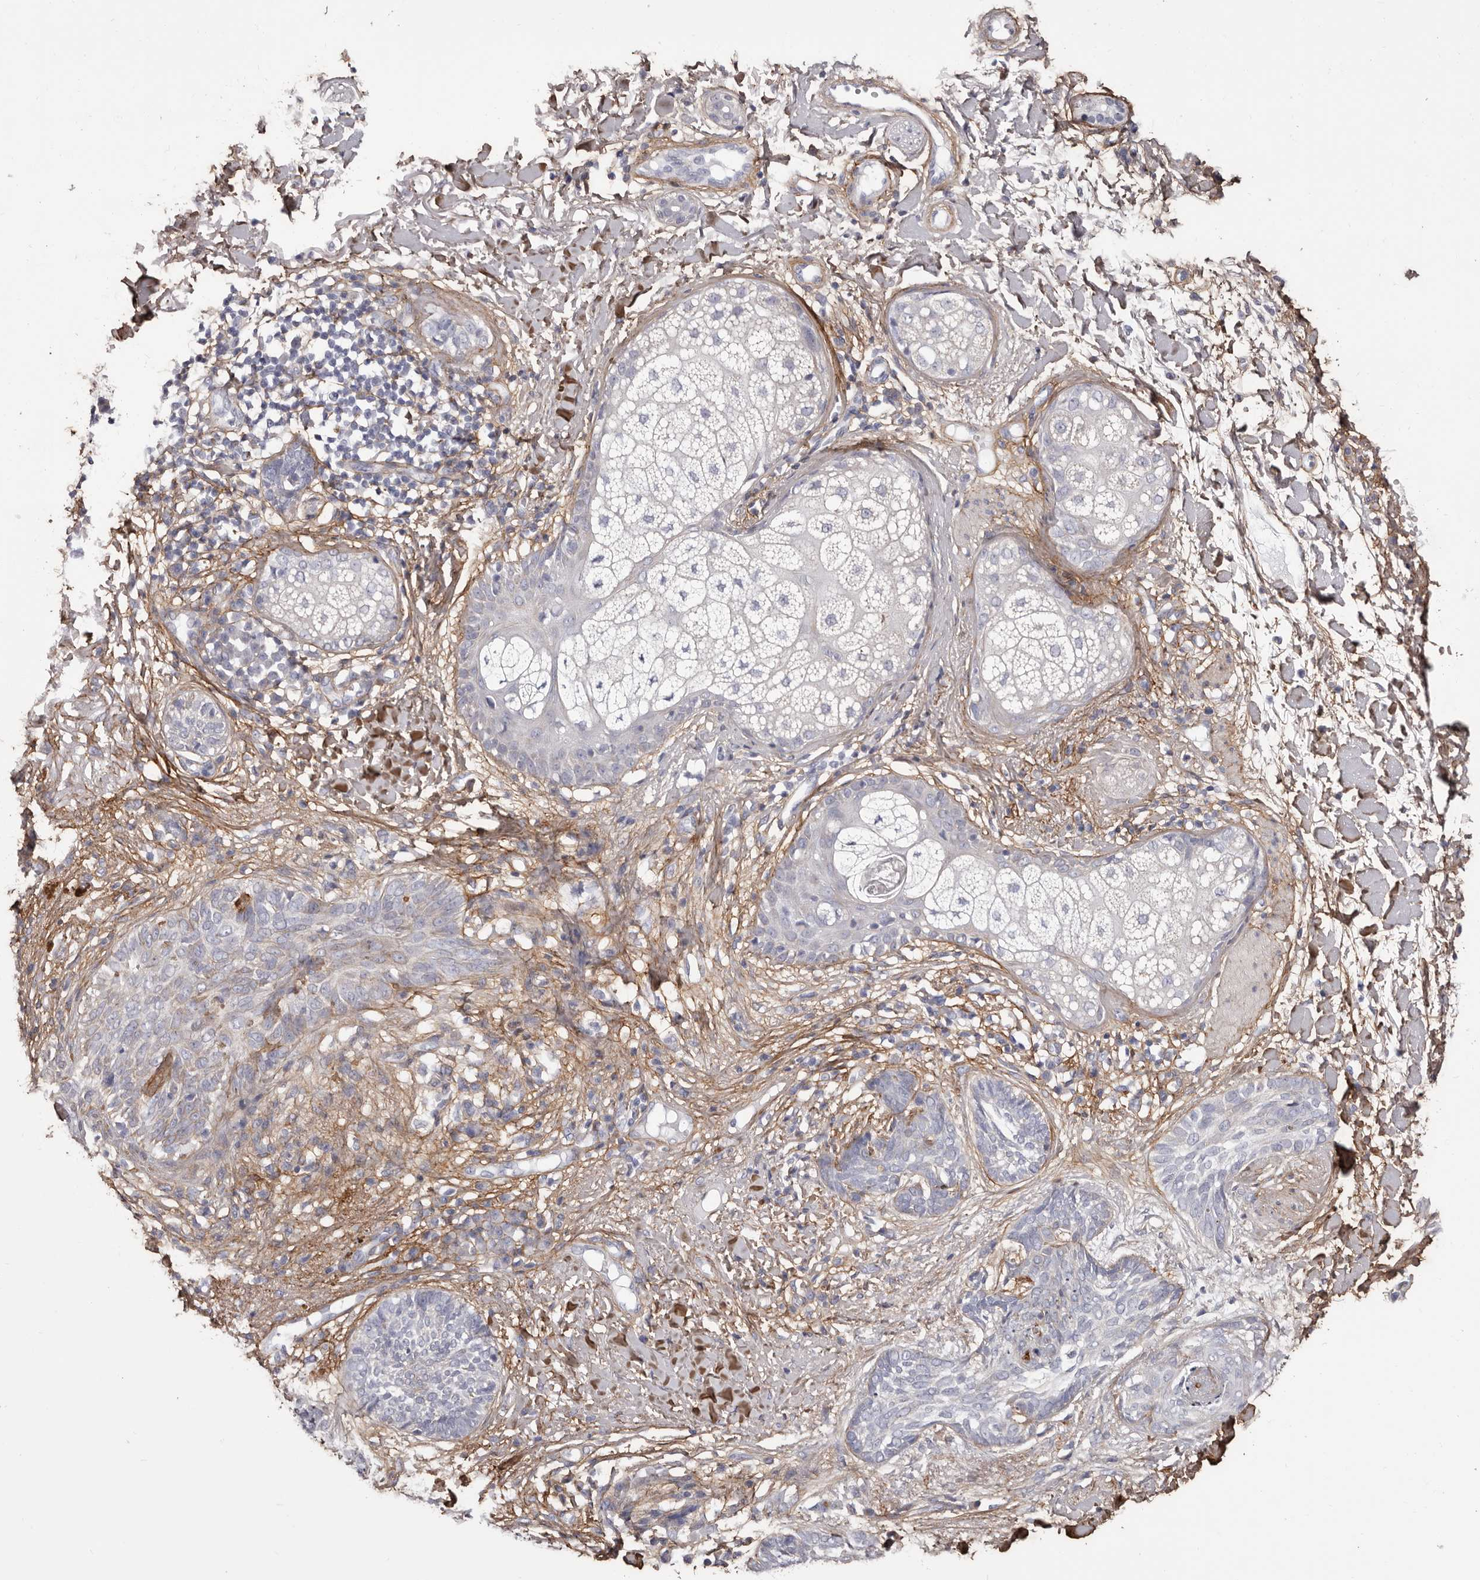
{"staining": {"intensity": "negative", "quantity": "none", "location": "none"}, "tissue": "skin cancer", "cell_type": "Tumor cells", "image_type": "cancer", "snomed": [{"axis": "morphology", "description": "Basal cell carcinoma"}, {"axis": "topography", "description": "Skin"}], "caption": "Immunohistochemistry micrograph of human skin cancer stained for a protein (brown), which reveals no expression in tumor cells.", "gene": "COL6A1", "patient": {"sex": "male", "age": 85}}